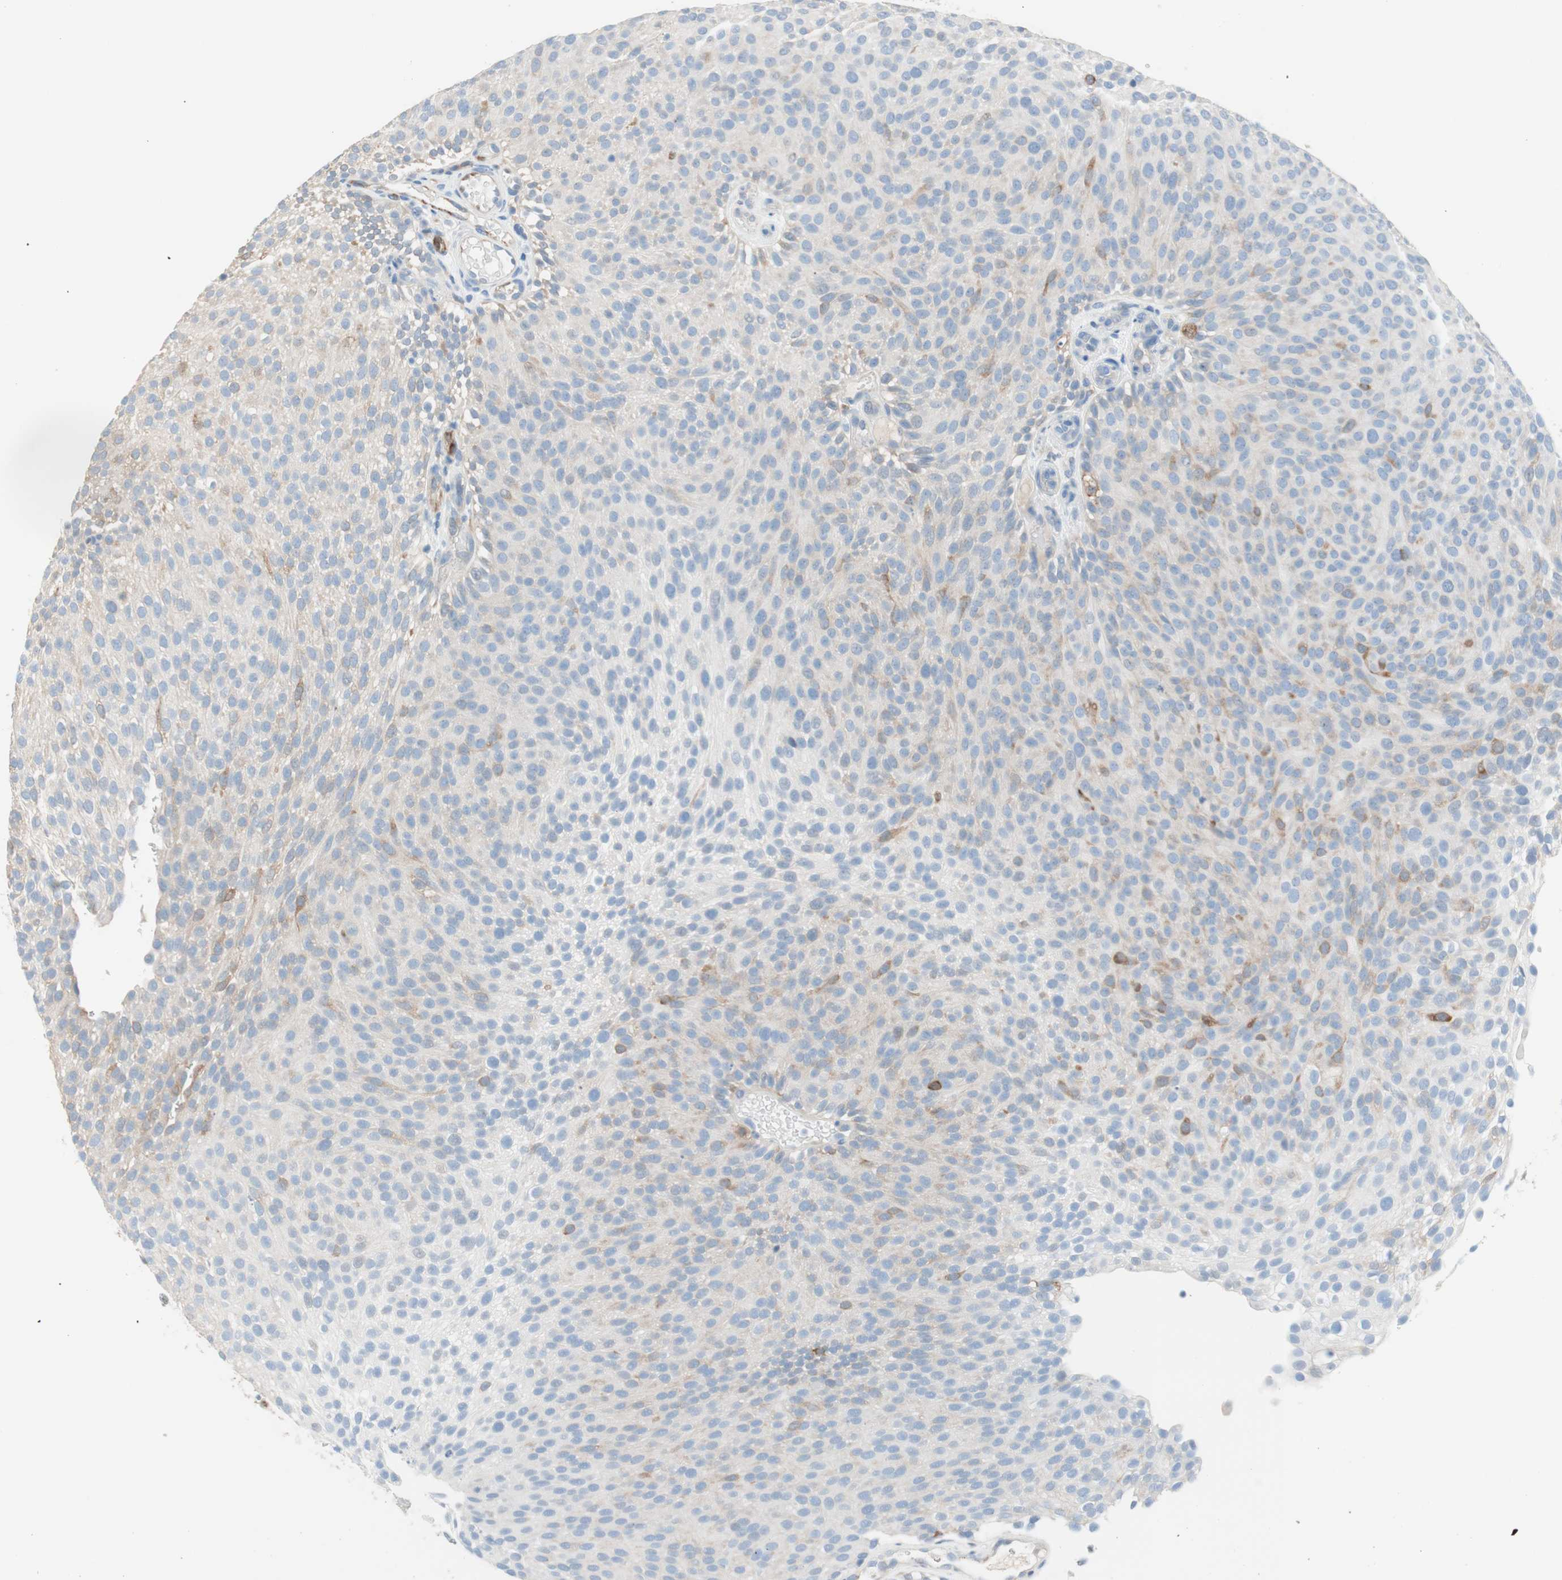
{"staining": {"intensity": "weak", "quantity": "<25%", "location": "cytoplasmic/membranous"}, "tissue": "urothelial cancer", "cell_type": "Tumor cells", "image_type": "cancer", "snomed": [{"axis": "morphology", "description": "Urothelial carcinoma, Low grade"}, {"axis": "topography", "description": "Urinary bladder"}], "caption": "High magnification brightfield microscopy of urothelial cancer stained with DAB (brown) and counterstained with hematoxylin (blue): tumor cells show no significant positivity.", "gene": "GLUL", "patient": {"sex": "male", "age": 78}}